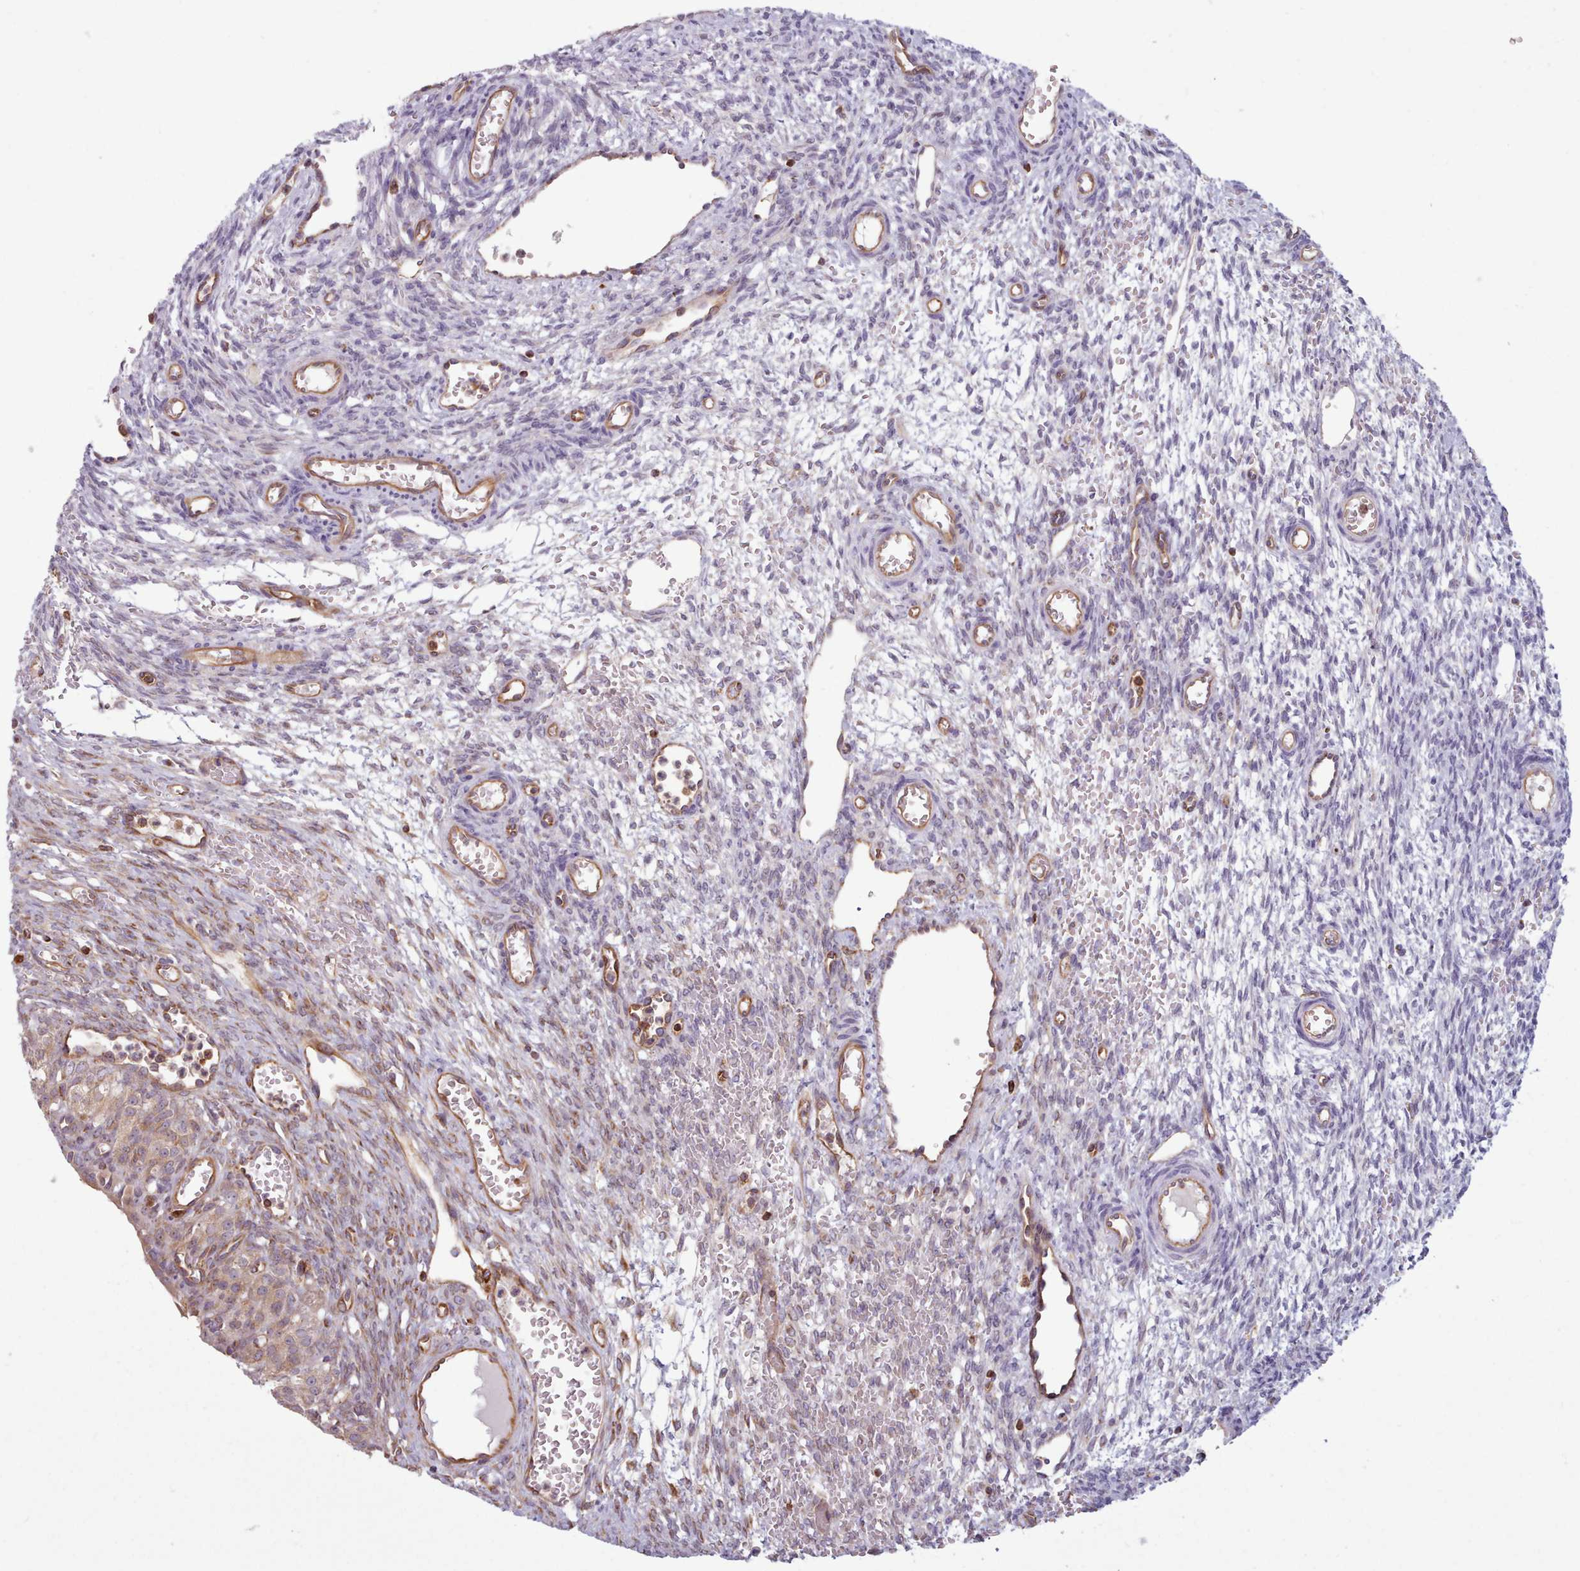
{"staining": {"intensity": "weak", "quantity": ">75%", "location": "cytoplasmic/membranous"}, "tissue": "ovary", "cell_type": "Follicle cells", "image_type": "normal", "snomed": [{"axis": "morphology", "description": "Normal tissue, NOS"}, {"axis": "topography", "description": "Ovary"}], "caption": "Immunohistochemical staining of normal human ovary displays low levels of weak cytoplasmic/membranous expression in approximately >75% of follicle cells. The staining was performed using DAB (3,3'-diaminobenzidine), with brown indicating positive protein expression. Nuclei are stained blue with hematoxylin.", "gene": "CRYBG1", "patient": {"sex": "female", "age": 39}}